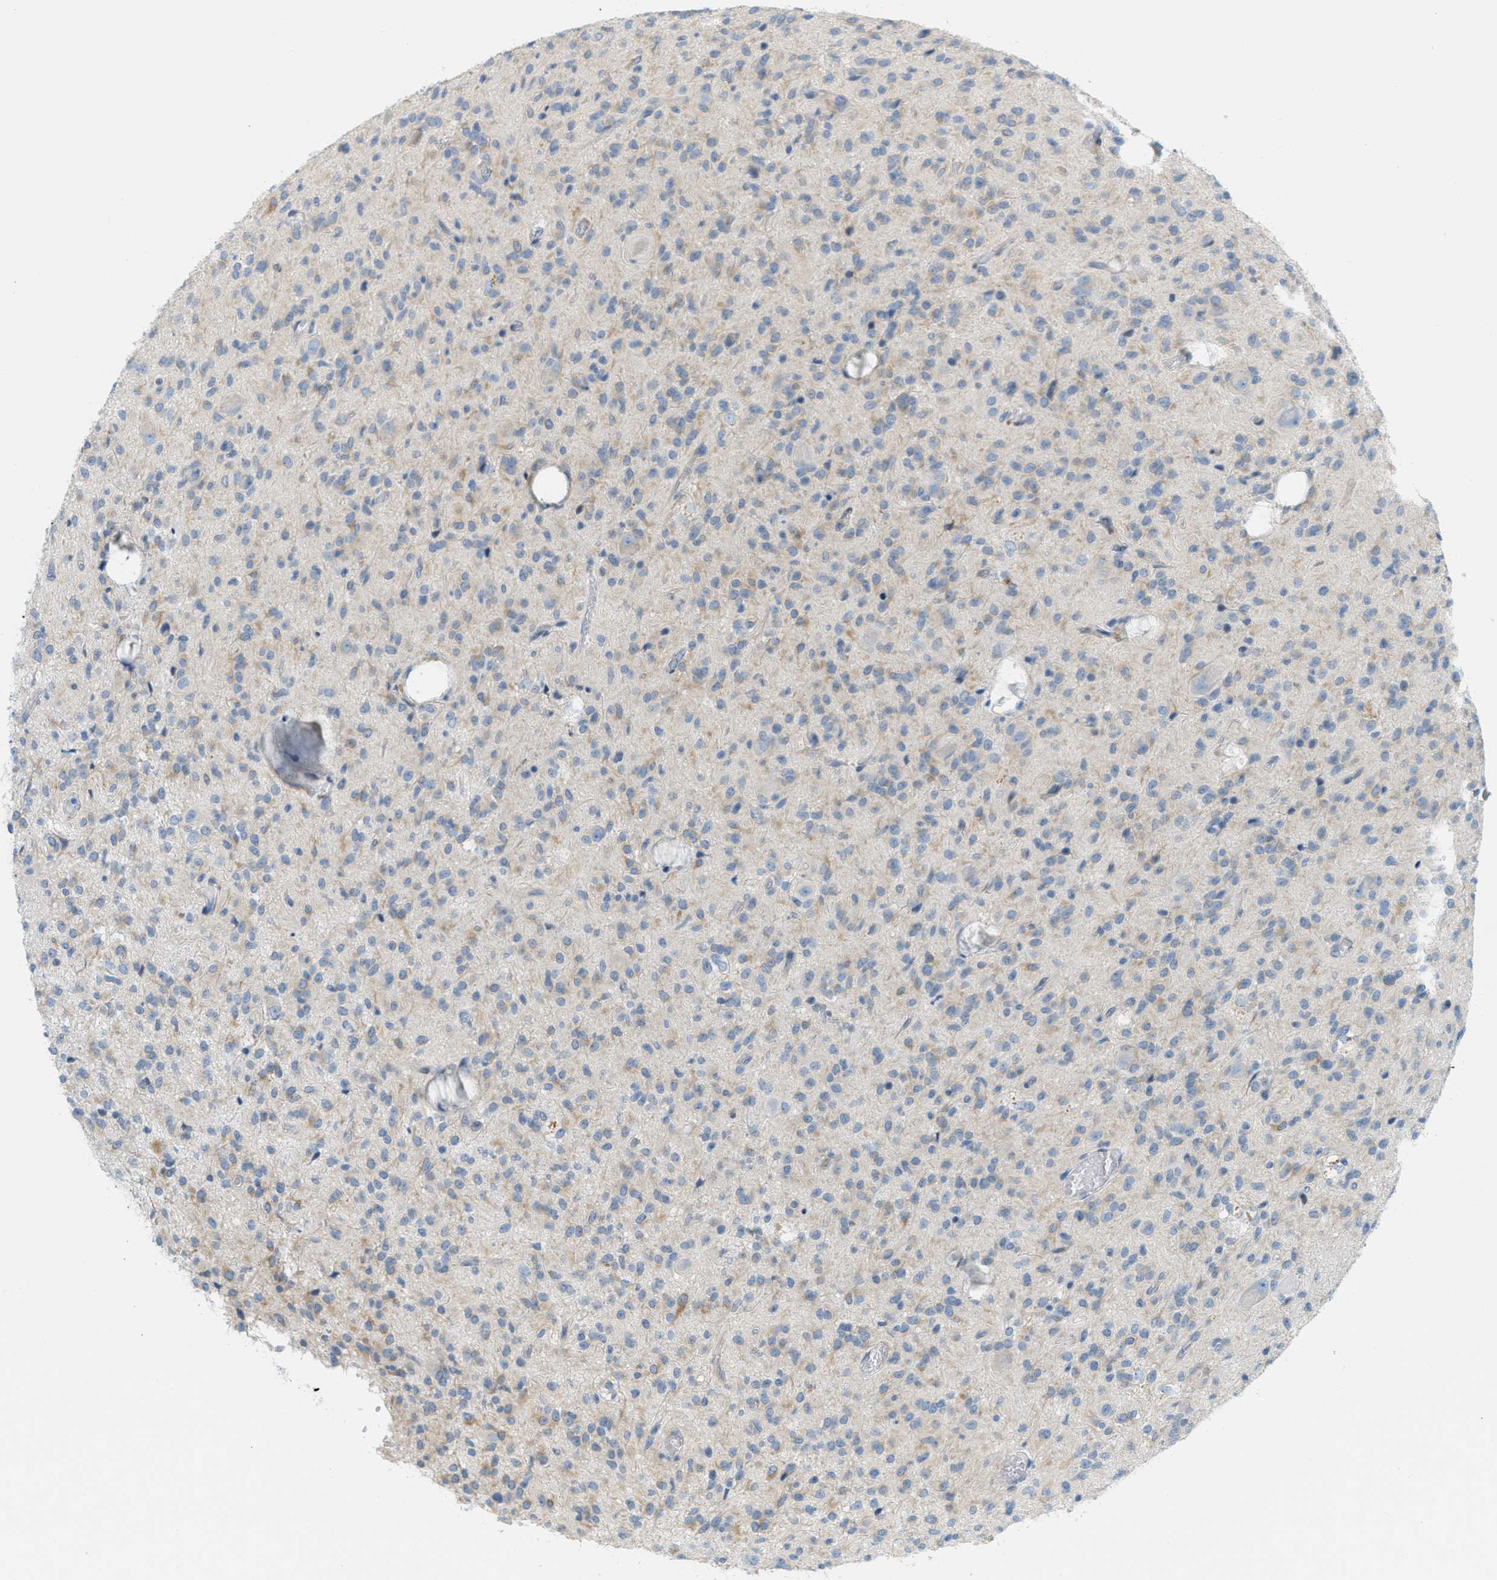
{"staining": {"intensity": "negative", "quantity": "none", "location": "none"}, "tissue": "glioma", "cell_type": "Tumor cells", "image_type": "cancer", "snomed": [{"axis": "morphology", "description": "Glioma, malignant, High grade"}, {"axis": "topography", "description": "Brain"}], "caption": "Tumor cells are negative for brown protein staining in glioma.", "gene": "TEX264", "patient": {"sex": "female", "age": 59}}